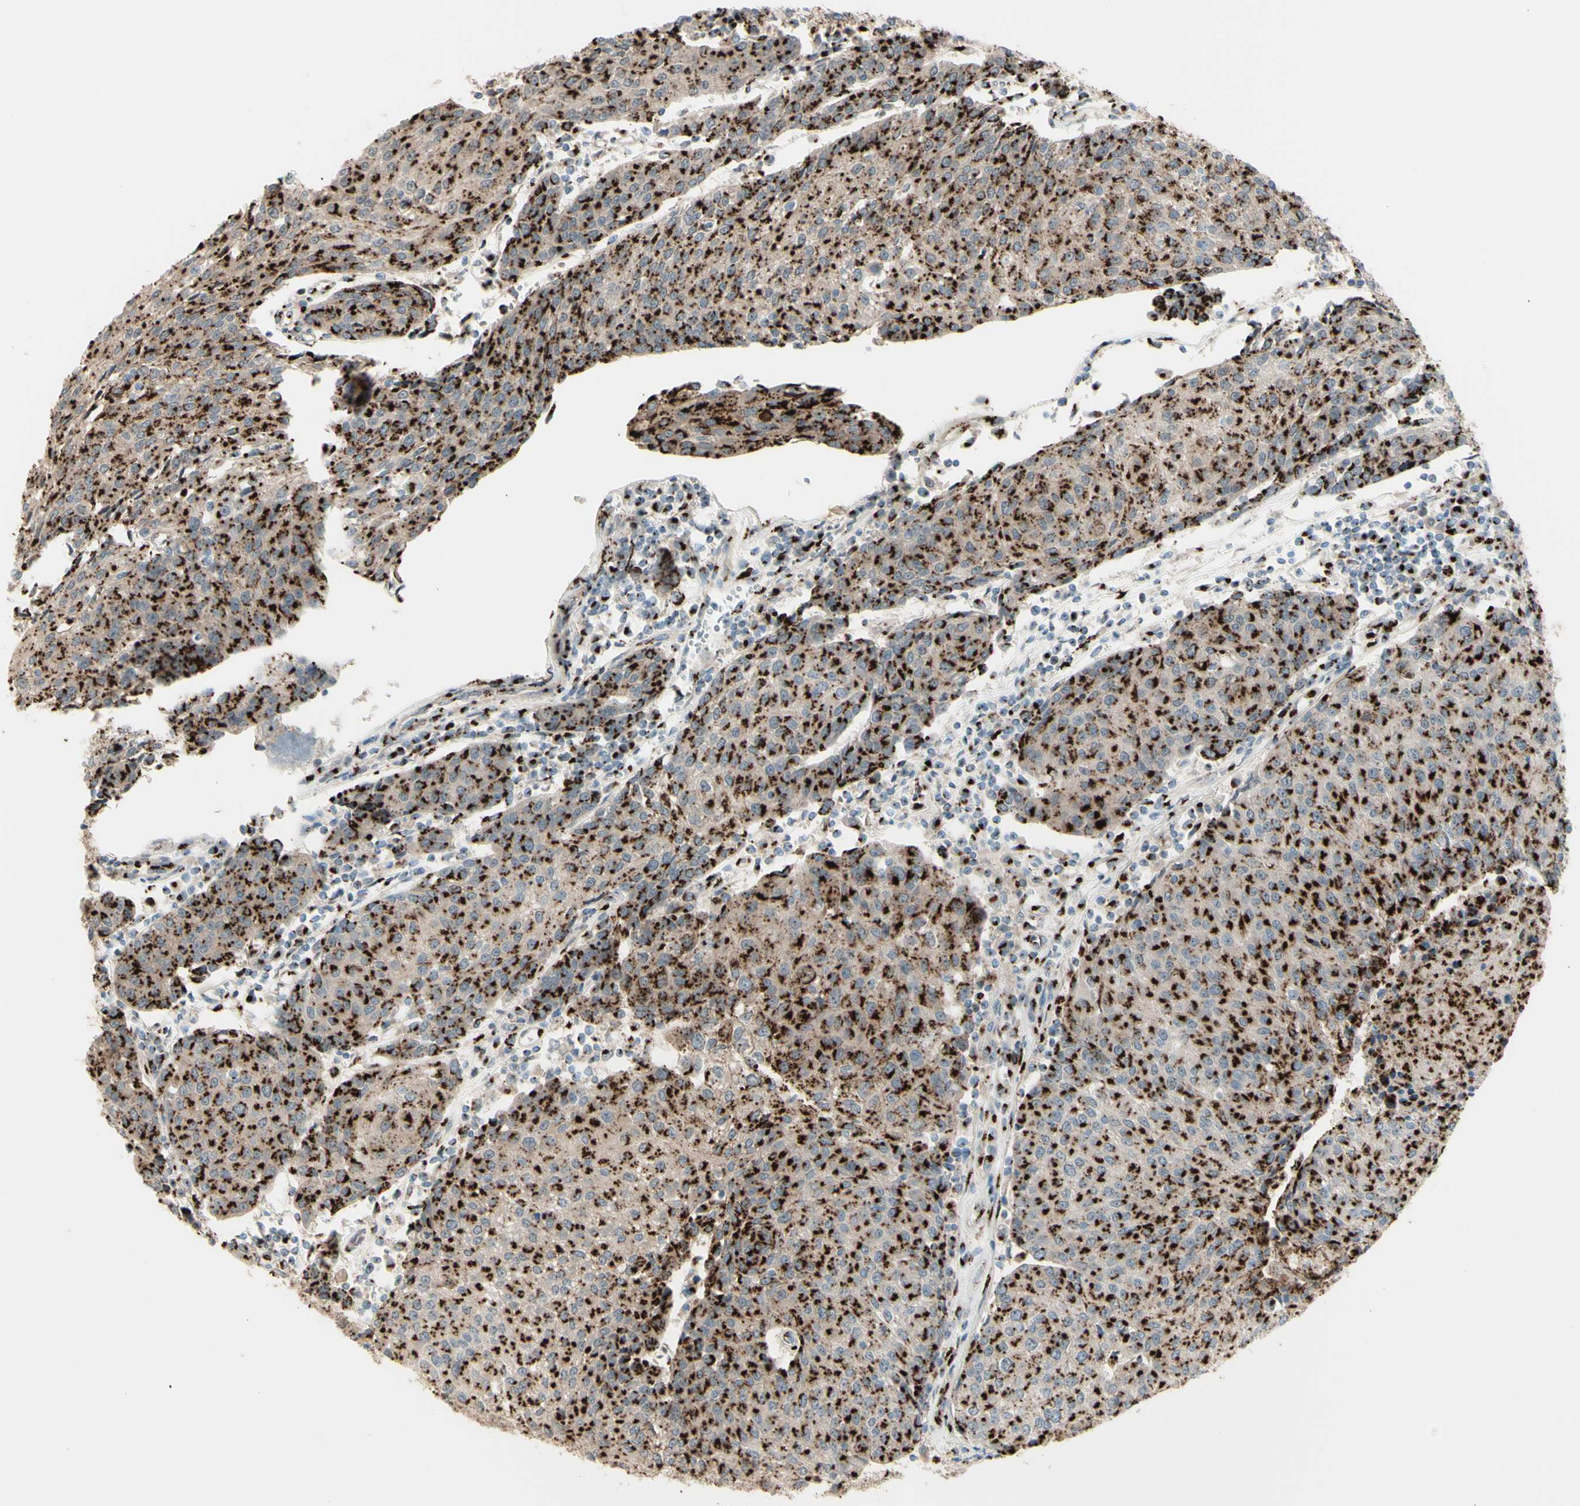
{"staining": {"intensity": "moderate", "quantity": ">75%", "location": "cytoplasmic/membranous"}, "tissue": "urothelial cancer", "cell_type": "Tumor cells", "image_type": "cancer", "snomed": [{"axis": "morphology", "description": "Urothelial carcinoma, High grade"}, {"axis": "topography", "description": "Urinary bladder"}], "caption": "Human high-grade urothelial carcinoma stained for a protein (brown) shows moderate cytoplasmic/membranous positive expression in approximately >75% of tumor cells.", "gene": "BPNT2", "patient": {"sex": "female", "age": 85}}